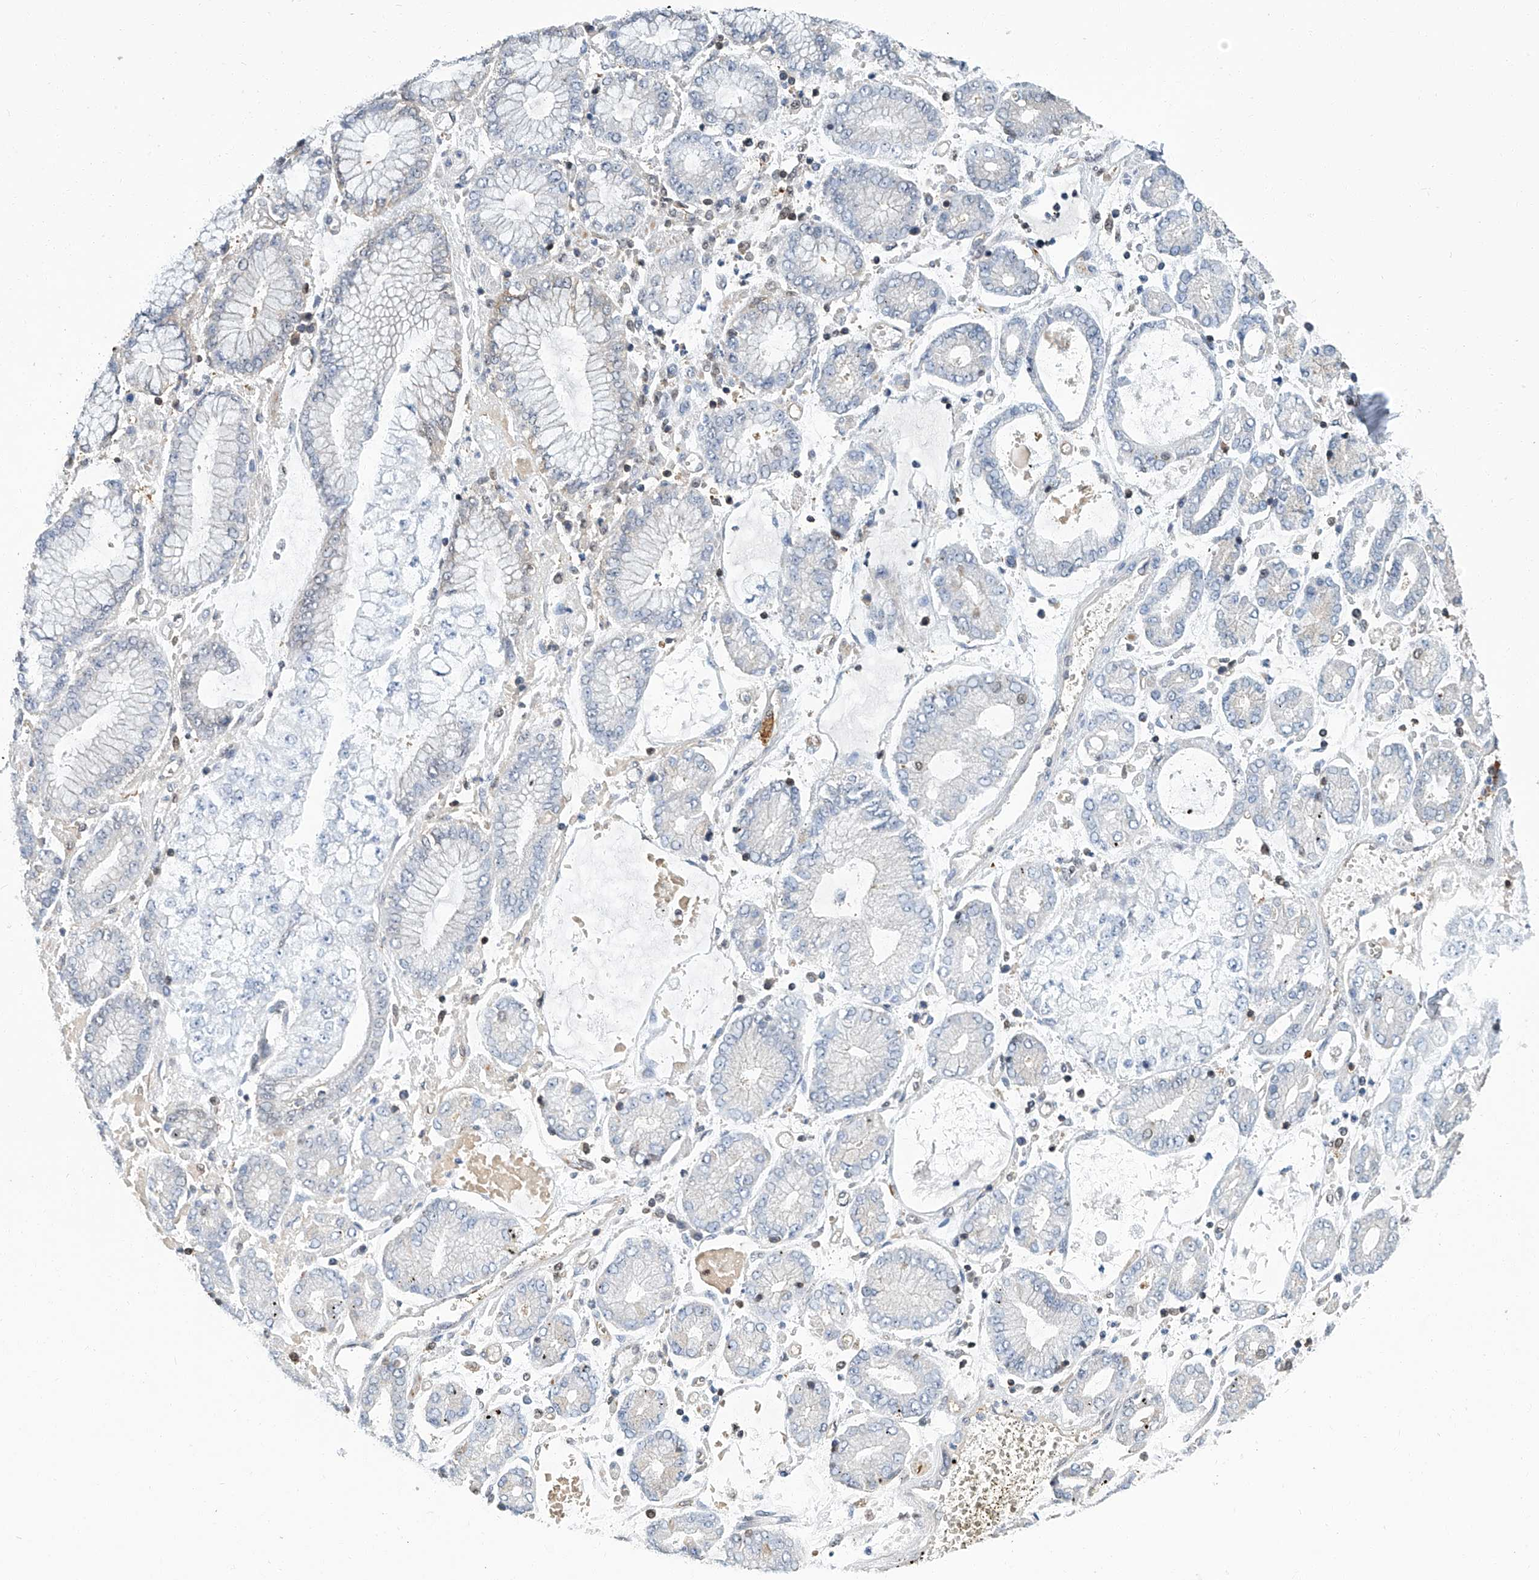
{"staining": {"intensity": "negative", "quantity": "none", "location": "none"}, "tissue": "stomach cancer", "cell_type": "Tumor cells", "image_type": "cancer", "snomed": [{"axis": "morphology", "description": "Adenocarcinoma, NOS"}, {"axis": "topography", "description": "Stomach"}], "caption": "High power microscopy micrograph of an IHC image of stomach cancer (adenocarcinoma), revealing no significant positivity in tumor cells.", "gene": "PSMB10", "patient": {"sex": "male", "age": 76}}